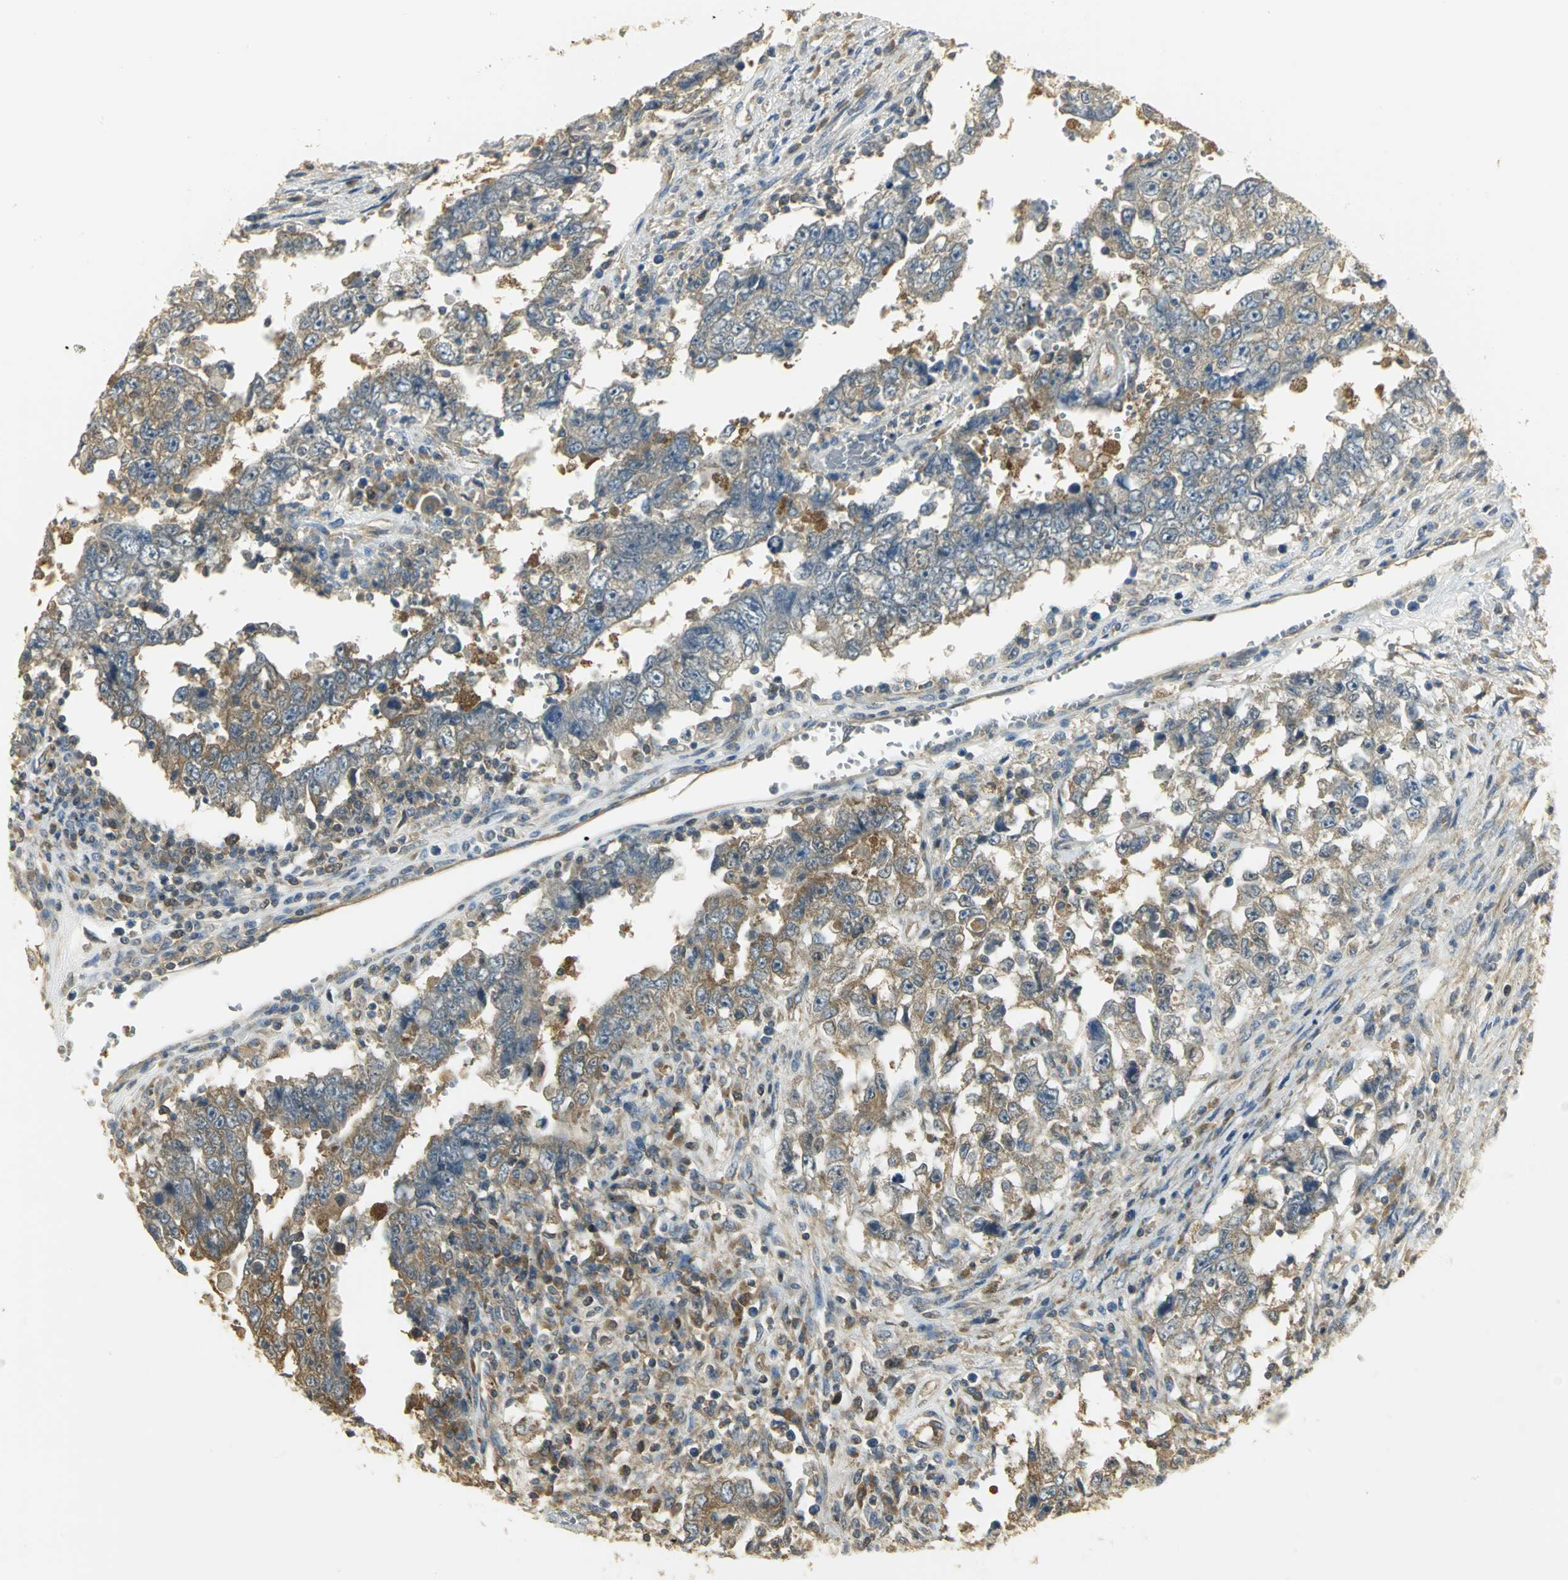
{"staining": {"intensity": "moderate", "quantity": ">75%", "location": "cytoplasmic/membranous"}, "tissue": "testis cancer", "cell_type": "Tumor cells", "image_type": "cancer", "snomed": [{"axis": "morphology", "description": "Carcinoma, Embryonal, NOS"}, {"axis": "topography", "description": "Testis"}], "caption": "High-power microscopy captured an immunohistochemistry micrograph of testis cancer, revealing moderate cytoplasmic/membranous staining in approximately >75% of tumor cells. (DAB (3,3'-diaminobenzidine) = brown stain, brightfield microscopy at high magnification).", "gene": "RARS1", "patient": {"sex": "male", "age": 26}}